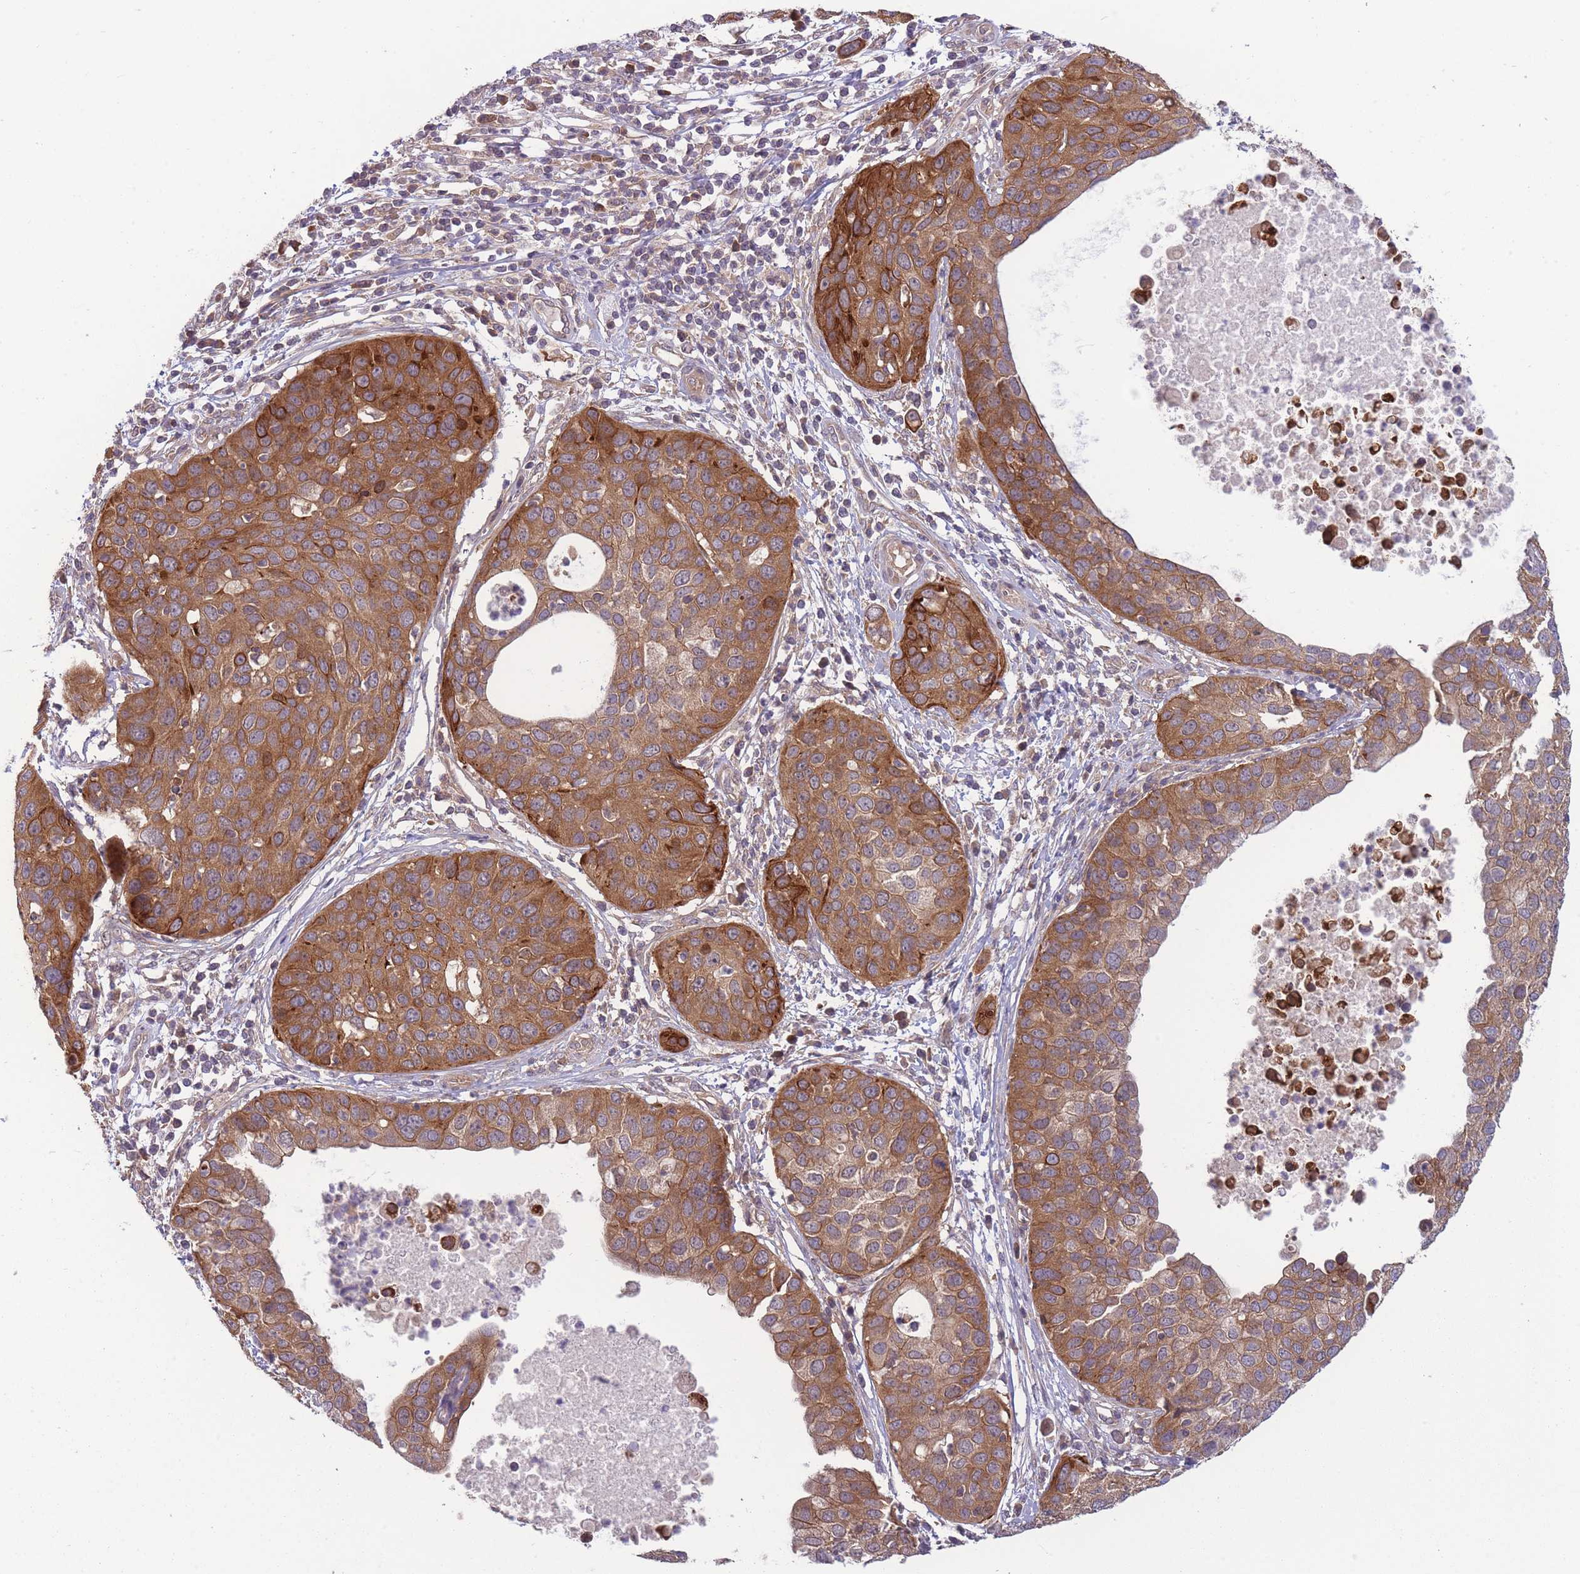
{"staining": {"intensity": "moderate", "quantity": ">75%", "location": "cytoplasmic/membranous"}, "tissue": "cervical cancer", "cell_type": "Tumor cells", "image_type": "cancer", "snomed": [{"axis": "morphology", "description": "Squamous cell carcinoma, NOS"}, {"axis": "topography", "description": "Cervix"}], "caption": "Squamous cell carcinoma (cervical) tissue displays moderate cytoplasmic/membranous staining in about >75% of tumor cells", "gene": "PFDN6", "patient": {"sex": "female", "age": 36}}